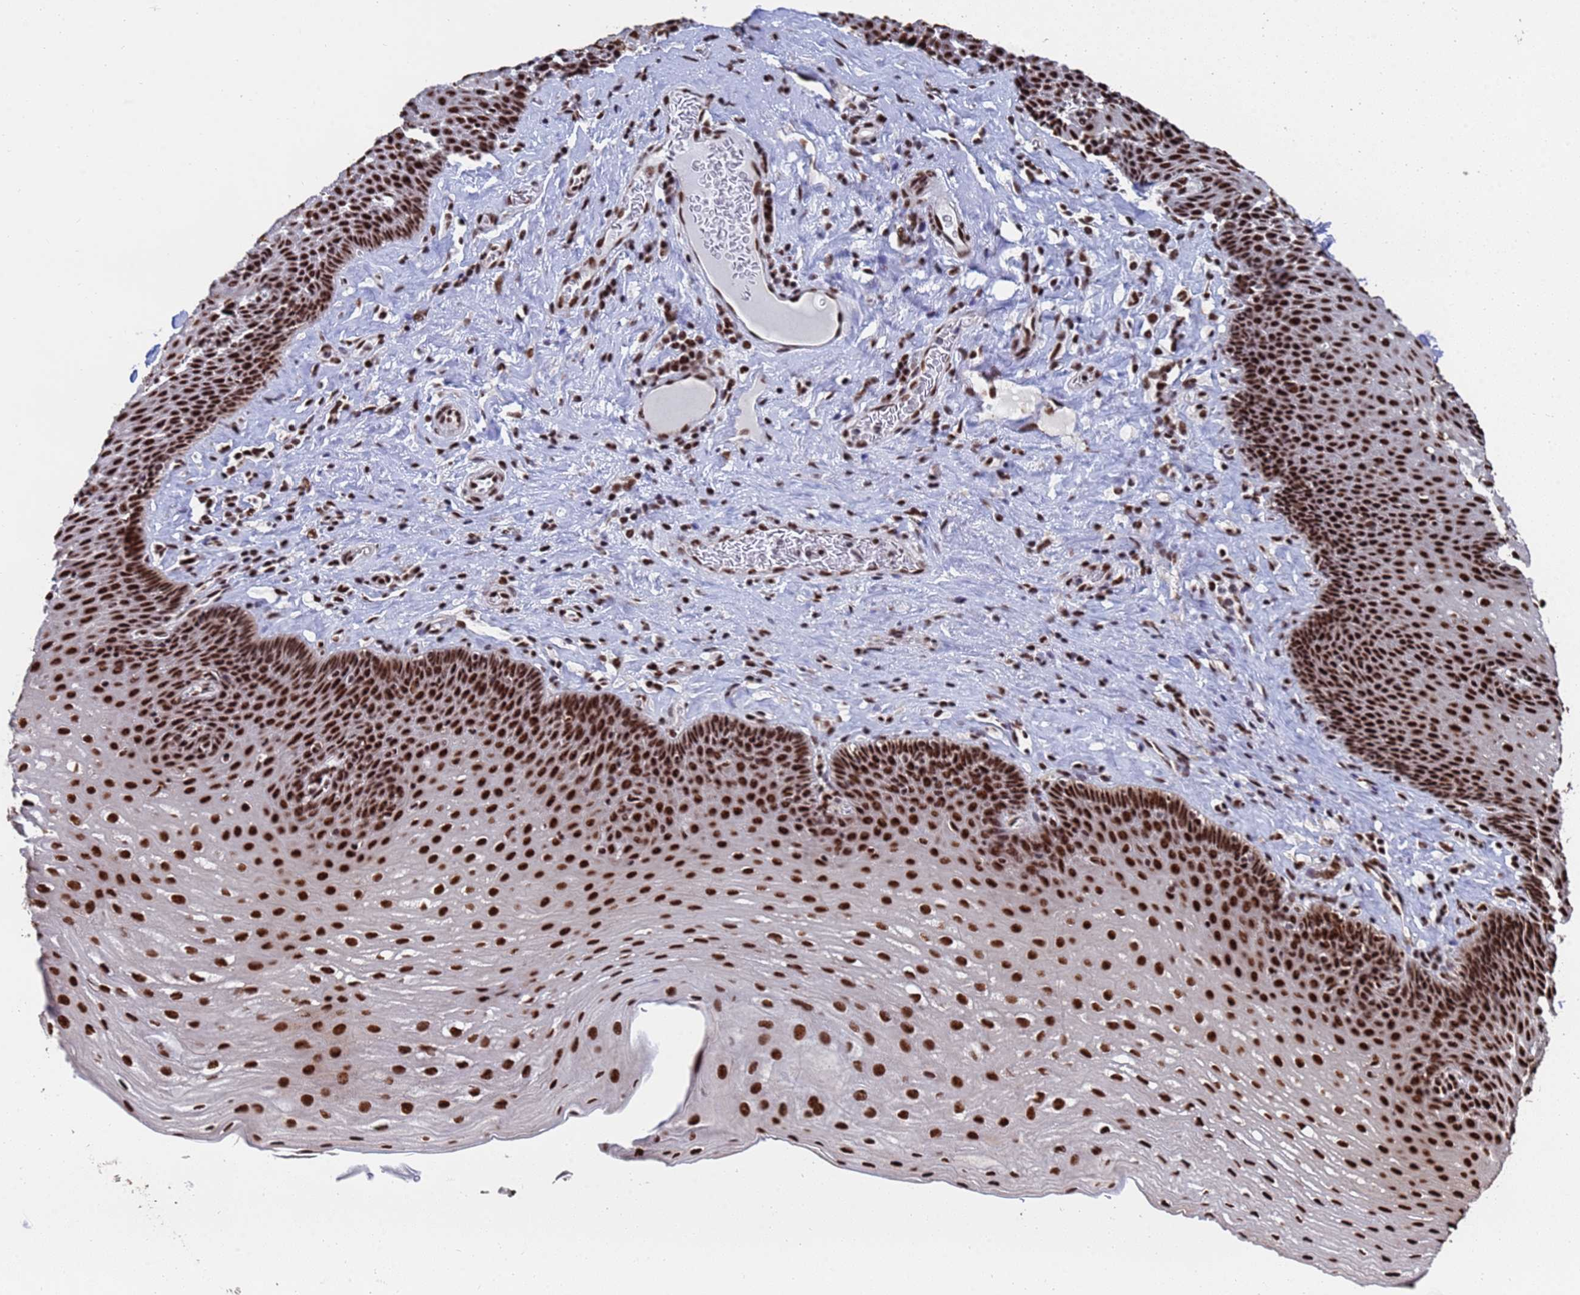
{"staining": {"intensity": "strong", "quantity": ">75%", "location": "nuclear"}, "tissue": "esophagus", "cell_type": "Squamous epithelial cells", "image_type": "normal", "snomed": [{"axis": "morphology", "description": "Normal tissue, NOS"}, {"axis": "topography", "description": "Esophagus"}], "caption": "High-magnification brightfield microscopy of normal esophagus stained with DAB (3,3'-diaminobenzidine) (brown) and counterstained with hematoxylin (blue). squamous epithelial cells exhibit strong nuclear expression is appreciated in approximately>75% of cells. (IHC, brightfield microscopy, high magnification).", "gene": "SF3B2", "patient": {"sex": "female", "age": 66}}